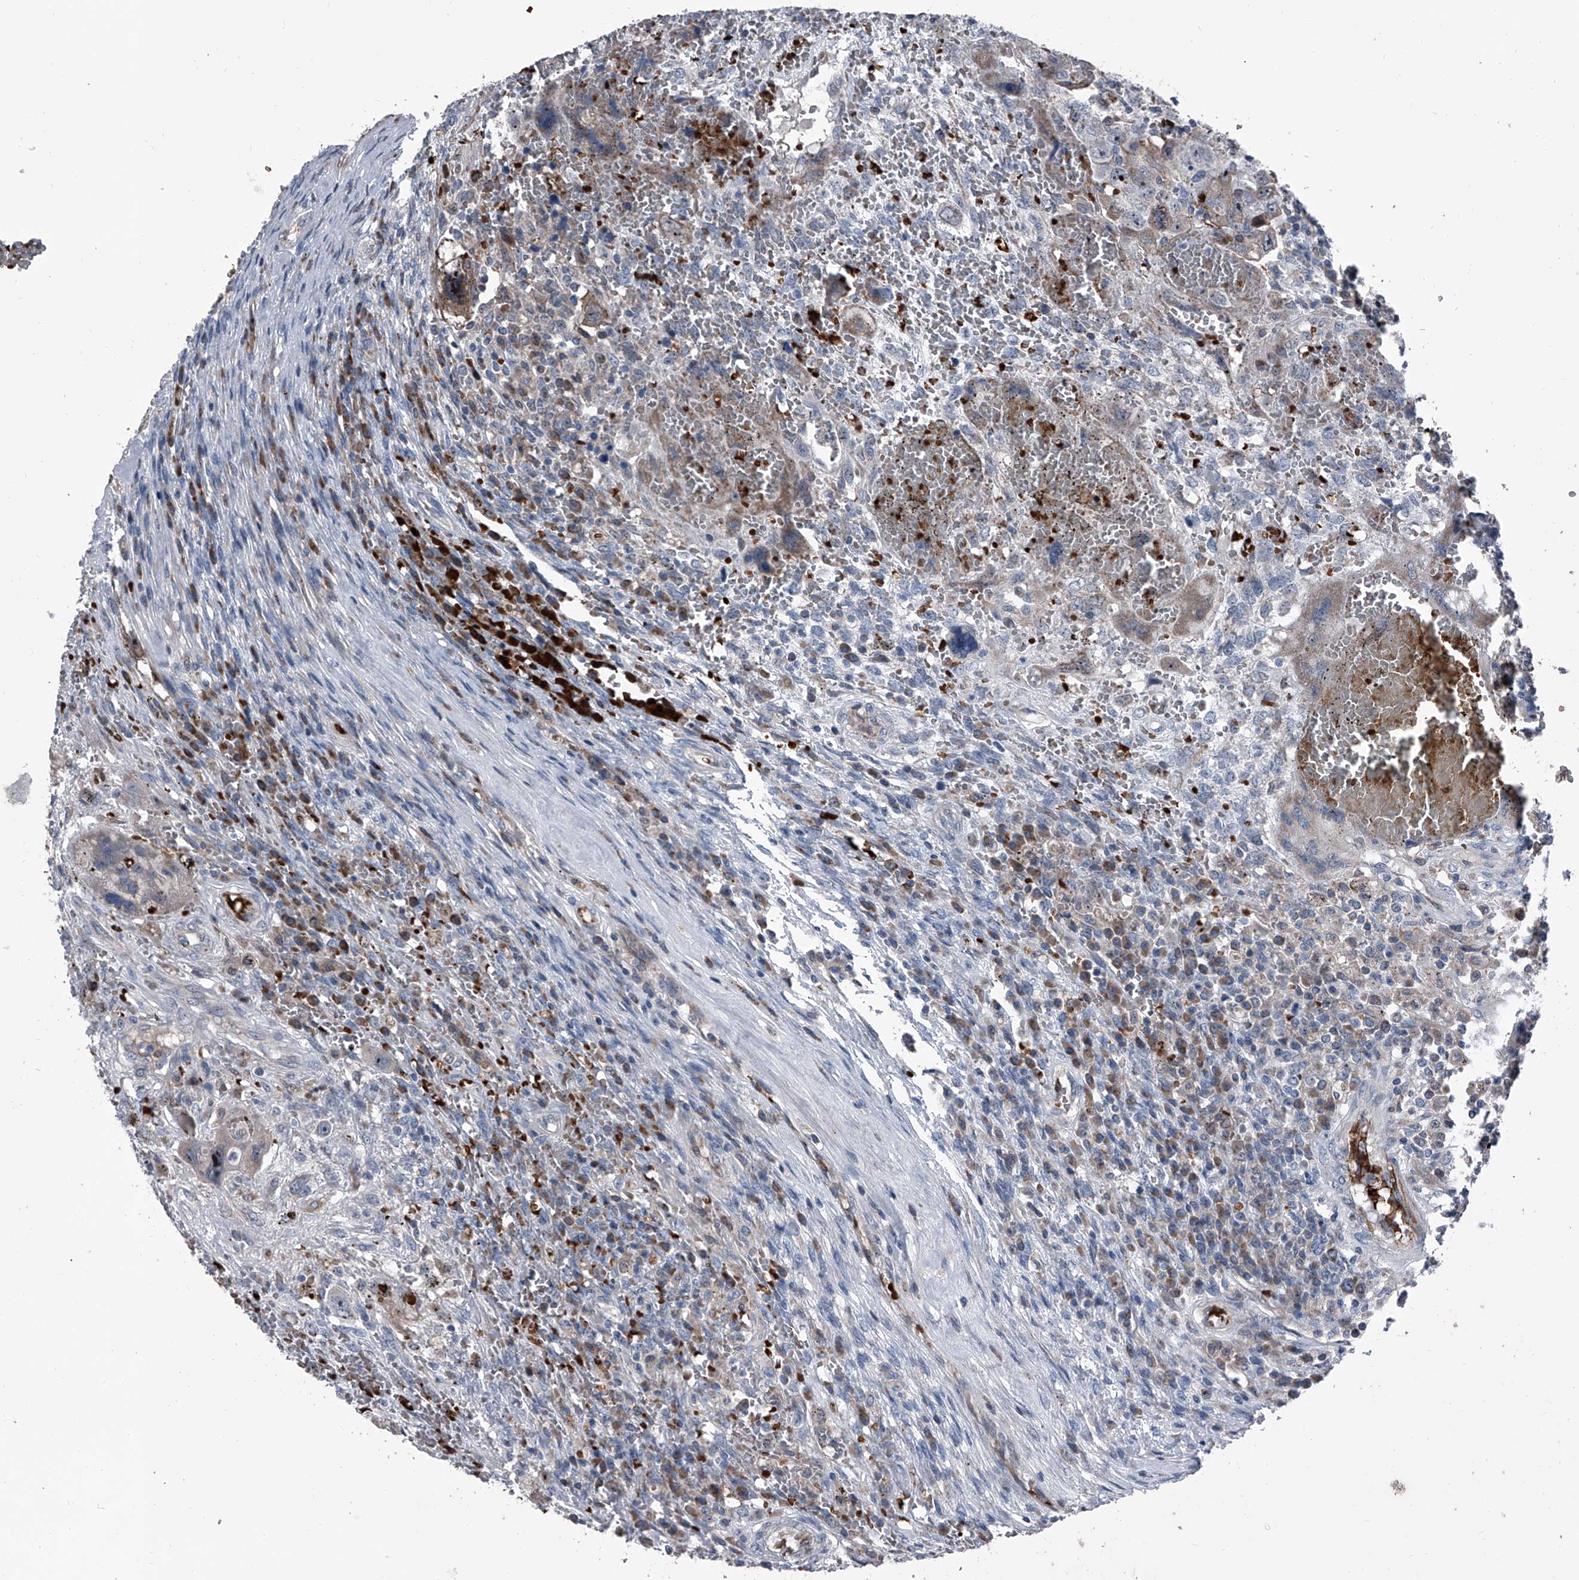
{"staining": {"intensity": "weak", "quantity": "25%-75%", "location": "cytoplasmic/membranous,nuclear"}, "tissue": "testis cancer", "cell_type": "Tumor cells", "image_type": "cancer", "snomed": [{"axis": "morphology", "description": "Carcinoma, Embryonal, NOS"}, {"axis": "topography", "description": "Testis"}], "caption": "There is low levels of weak cytoplasmic/membranous and nuclear expression in tumor cells of testis cancer, as demonstrated by immunohistochemical staining (brown color).", "gene": "CEP85L", "patient": {"sex": "male", "age": 26}}